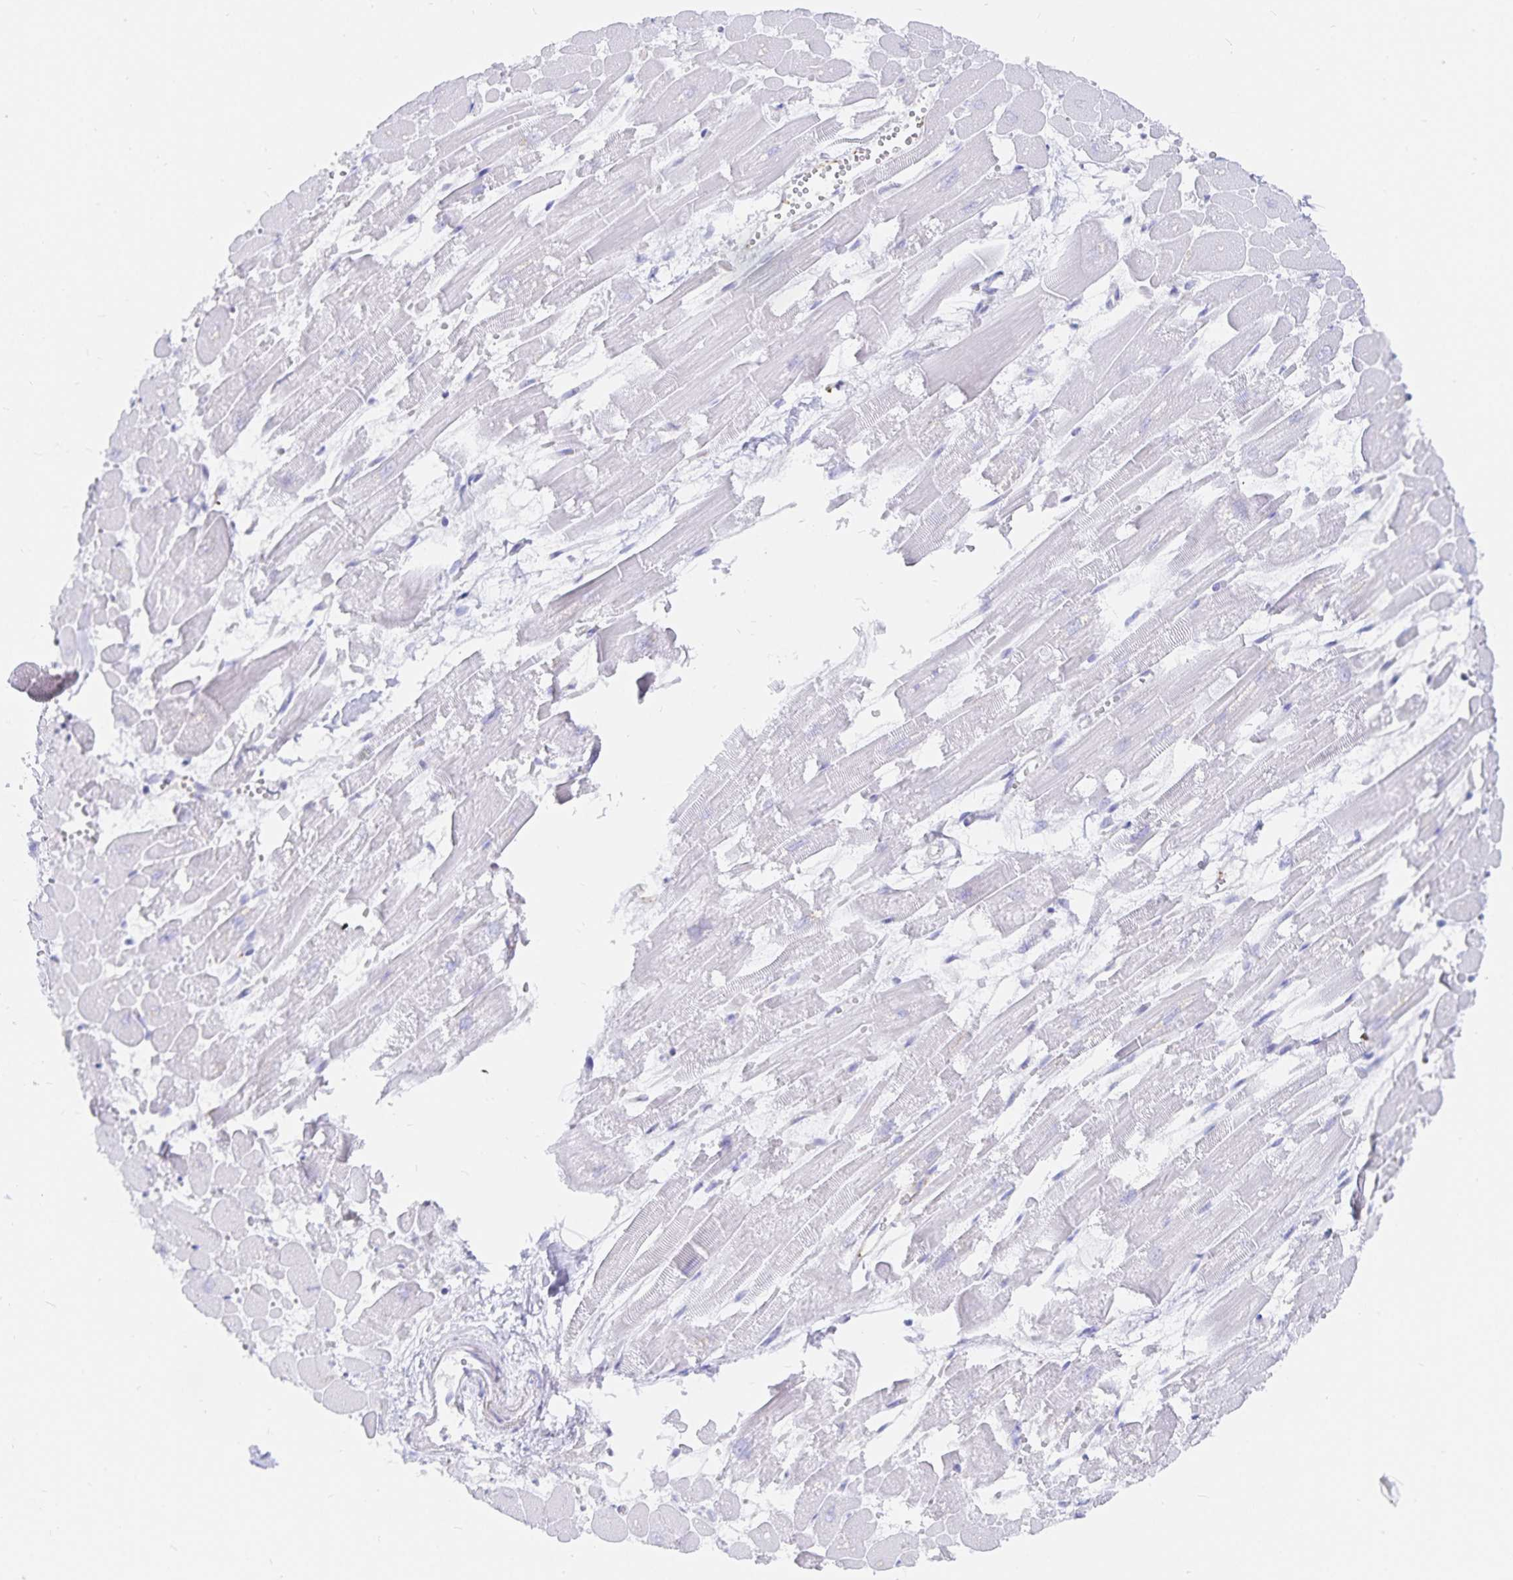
{"staining": {"intensity": "negative", "quantity": "none", "location": "none"}, "tissue": "heart muscle", "cell_type": "Cardiomyocytes", "image_type": "normal", "snomed": [{"axis": "morphology", "description": "Normal tissue, NOS"}, {"axis": "topography", "description": "Heart"}], "caption": "An immunohistochemistry (IHC) image of benign heart muscle is shown. There is no staining in cardiomyocytes of heart muscle. (DAB IHC visualized using brightfield microscopy, high magnification).", "gene": "INSL5", "patient": {"sex": "female", "age": 52}}